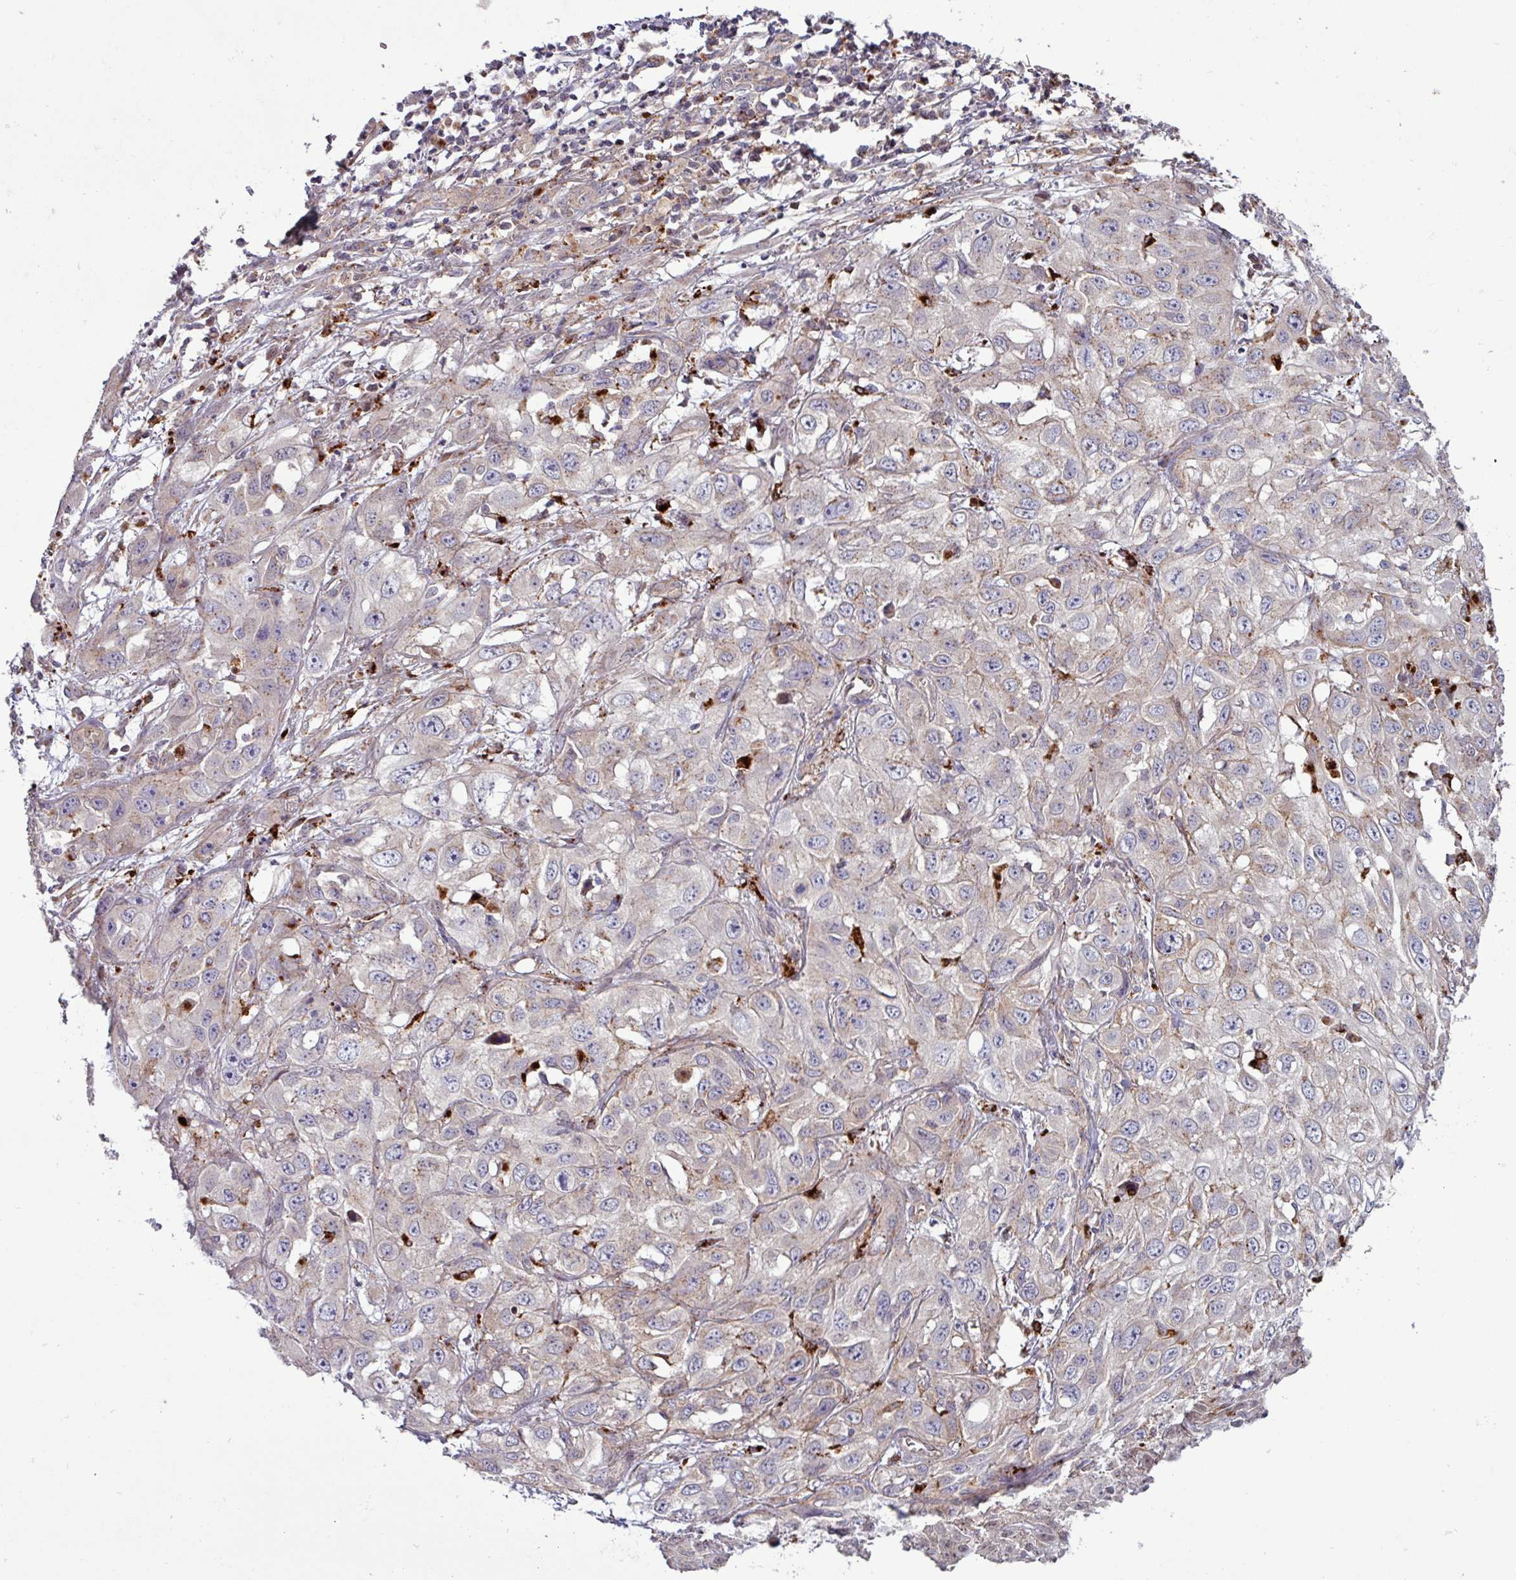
{"staining": {"intensity": "weak", "quantity": "<25%", "location": "cytoplasmic/membranous"}, "tissue": "skin cancer", "cell_type": "Tumor cells", "image_type": "cancer", "snomed": [{"axis": "morphology", "description": "Squamous cell carcinoma, NOS"}, {"axis": "topography", "description": "Skin"}, {"axis": "topography", "description": "Vulva"}], "caption": "DAB (3,3'-diaminobenzidine) immunohistochemical staining of skin squamous cell carcinoma exhibits no significant expression in tumor cells.", "gene": "AMIGO2", "patient": {"sex": "female", "age": 71}}